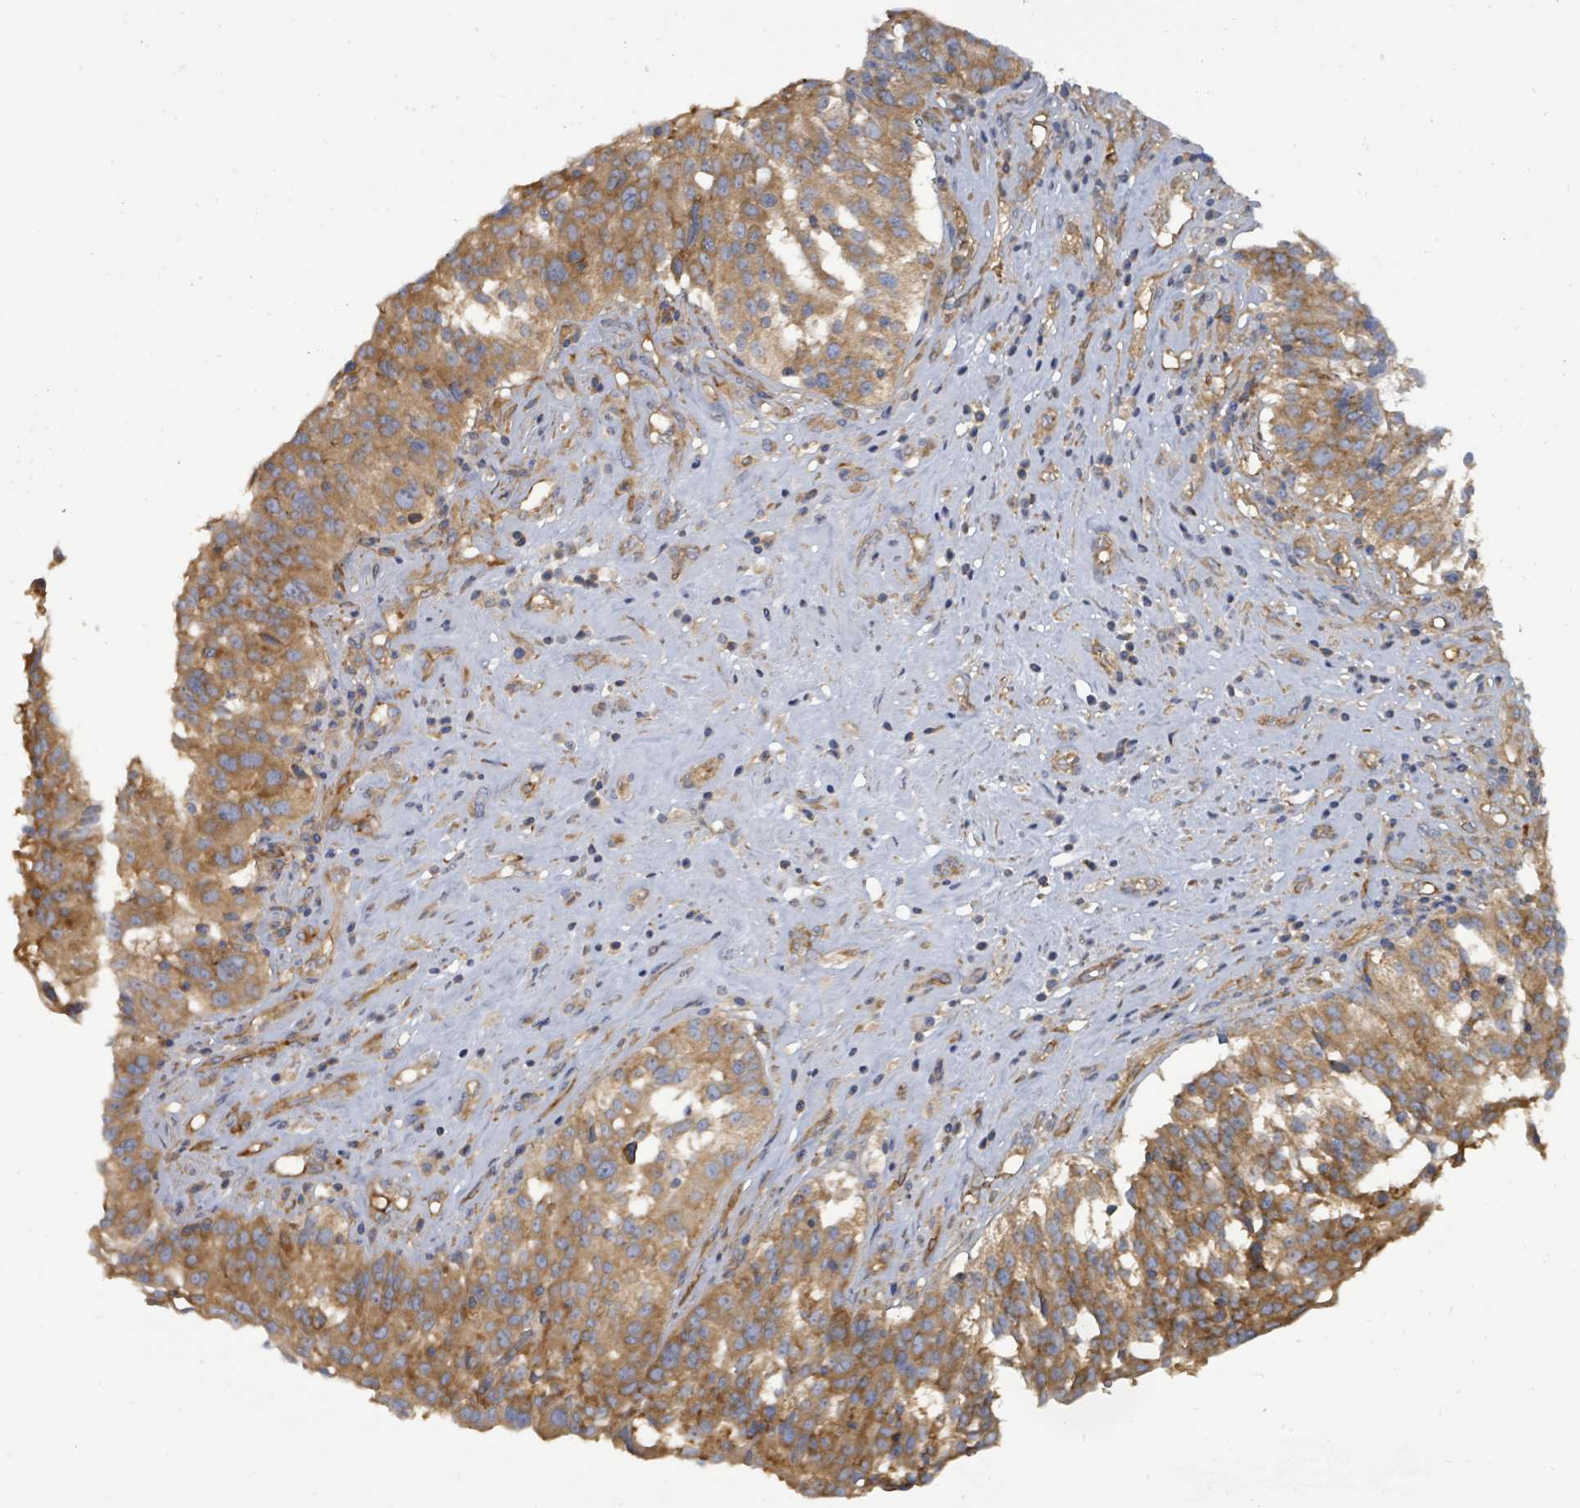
{"staining": {"intensity": "moderate", "quantity": ">75%", "location": "cytoplasmic/membranous"}, "tissue": "ovarian cancer", "cell_type": "Tumor cells", "image_type": "cancer", "snomed": [{"axis": "morphology", "description": "Cystadenocarcinoma, serous, NOS"}, {"axis": "topography", "description": "Ovary"}], "caption": "Protein expression analysis of ovarian cancer (serous cystadenocarcinoma) reveals moderate cytoplasmic/membranous positivity in about >75% of tumor cells.", "gene": "EIF3C", "patient": {"sex": "female", "age": 59}}